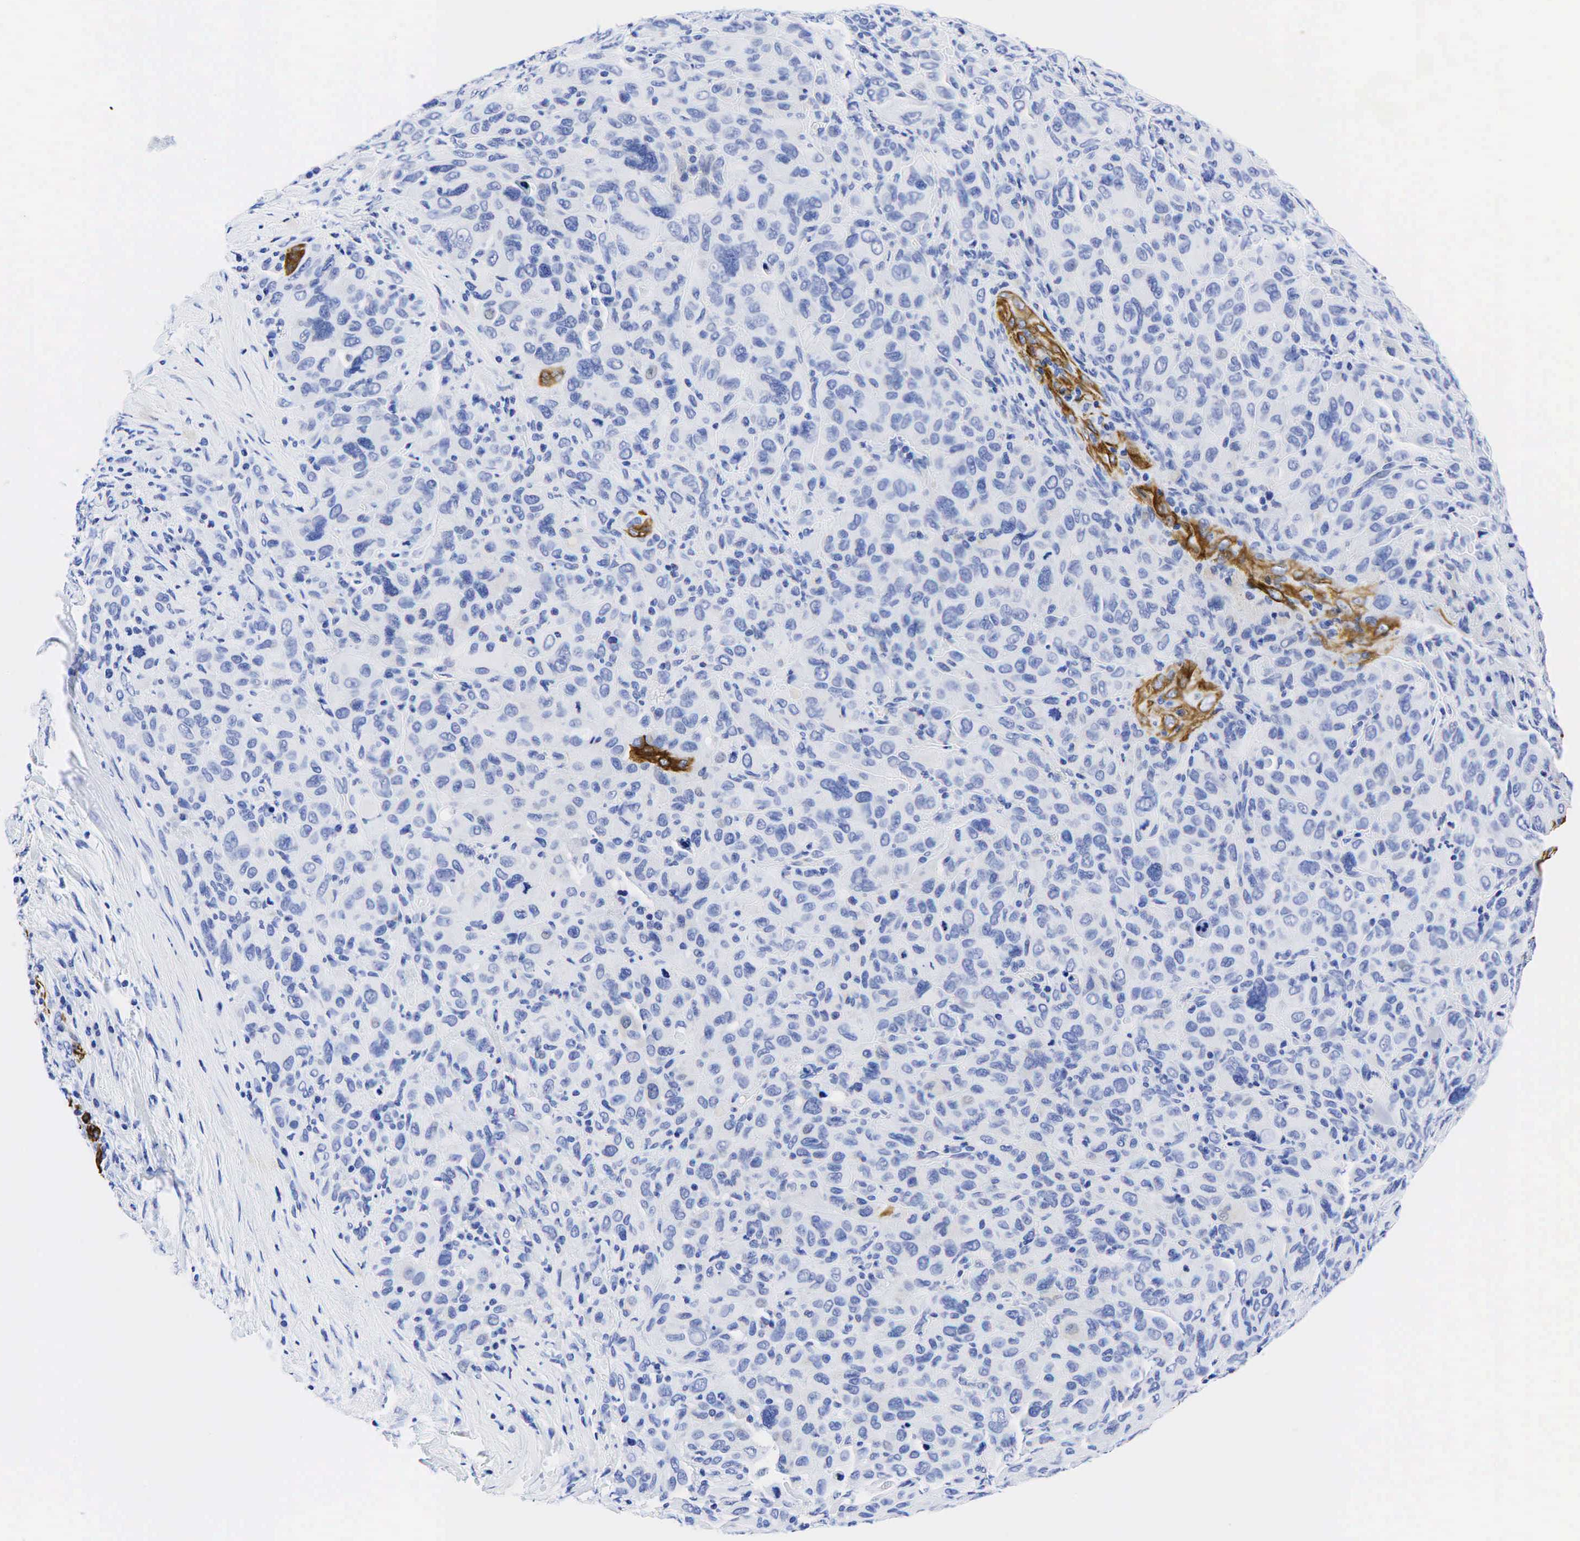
{"staining": {"intensity": "negative", "quantity": "none", "location": "none"}, "tissue": "melanoma", "cell_type": "Tumor cells", "image_type": "cancer", "snomed": [{"axis": "morphology", "description": "Malignant melanoma, Metastatic site"}, {"axis": "topography", "description": "Skin"}], "caption": "DAB immunohistochemical staining of melanoma reveals no significant expression in tumor cells. Brightfield microscopy of immunohistochemistry stained with DAB (3,3'-diaminobenzidine) (brown) and hematoxylin (blue), captured at high magnification.", "gene": "KRT18", "patient": {"sex": "male", "age": 32}}